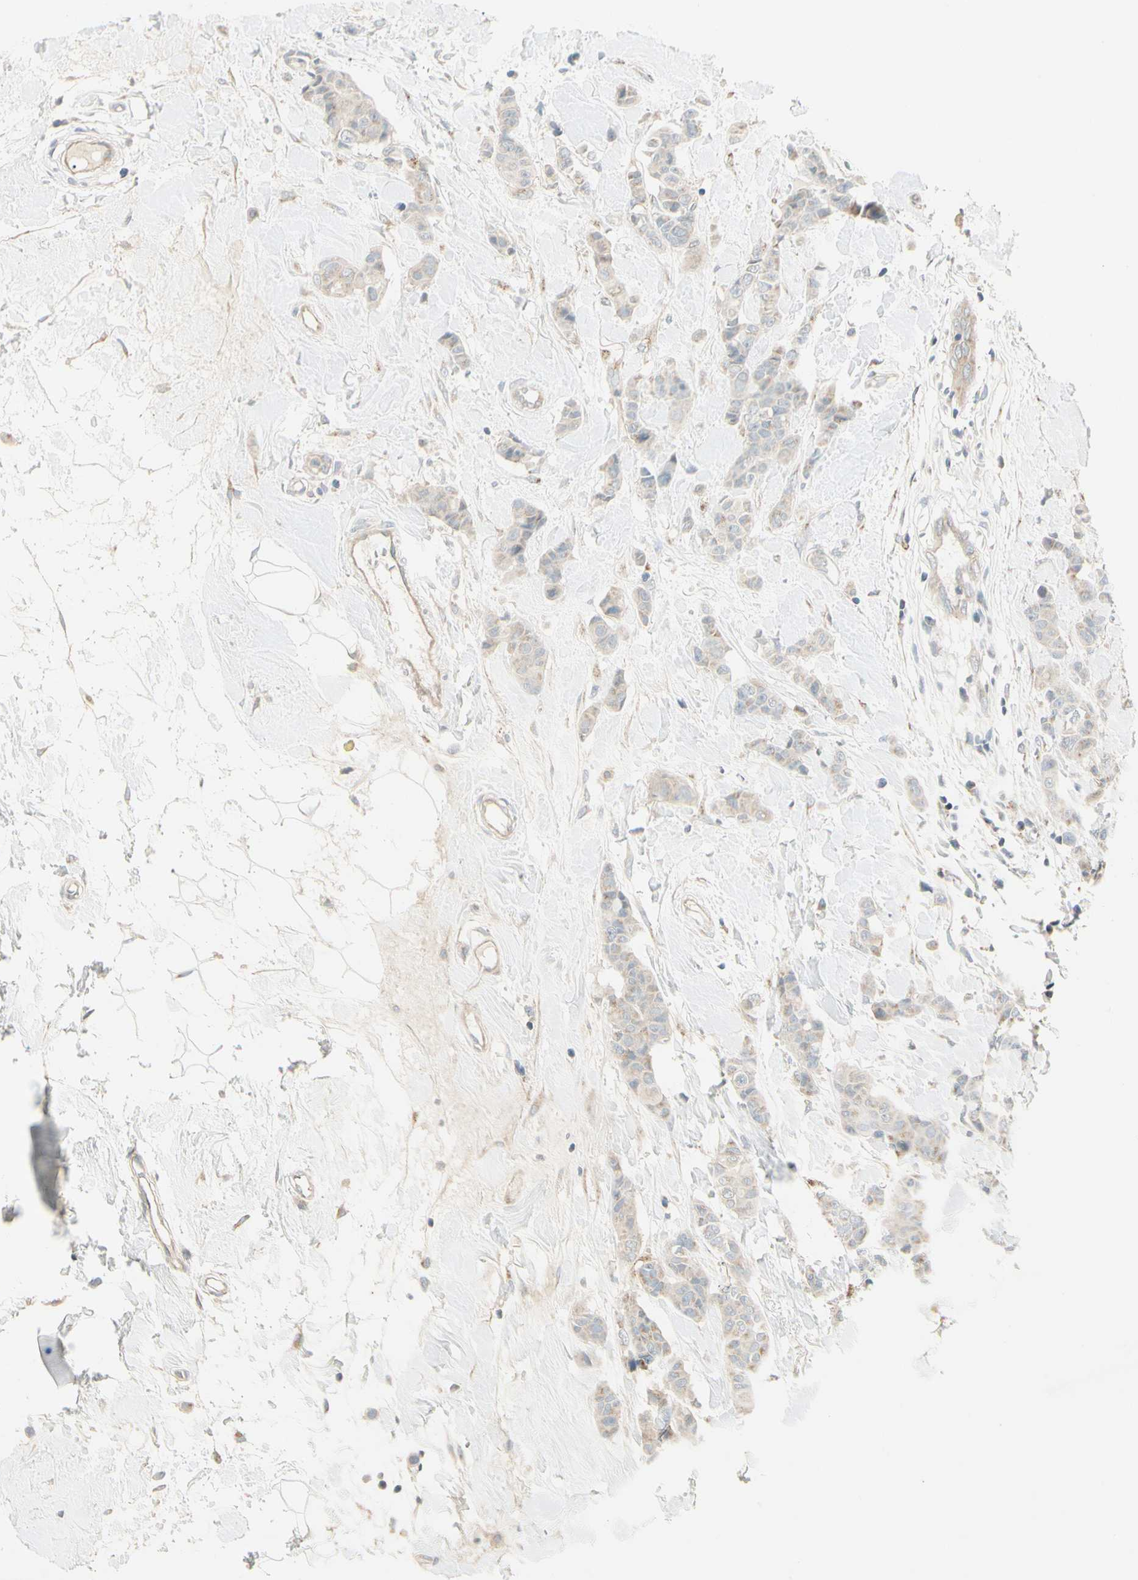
{"staining": {"intensity": "weak", "quantity": ">75%", "location": "cytoplasmic/membranous"}, "tissue": "breast cancer", "cell_type": "Tumor cells", "image_type": "cancer", "snomed": [{"axis": "morphology", "description": "Normal tissue, NOS"}, {"axis": "morphology", "description": "Duct carcinoma"}, {"axis": "topography", "description": "Breast"}], "caption": "Breast cancer (invasive ductal carcinoma) stained with a protein marker reveals weak staining in tumor cells.", "gene": "ABCA3", "patient": {"sex": "female", "age": 40}}